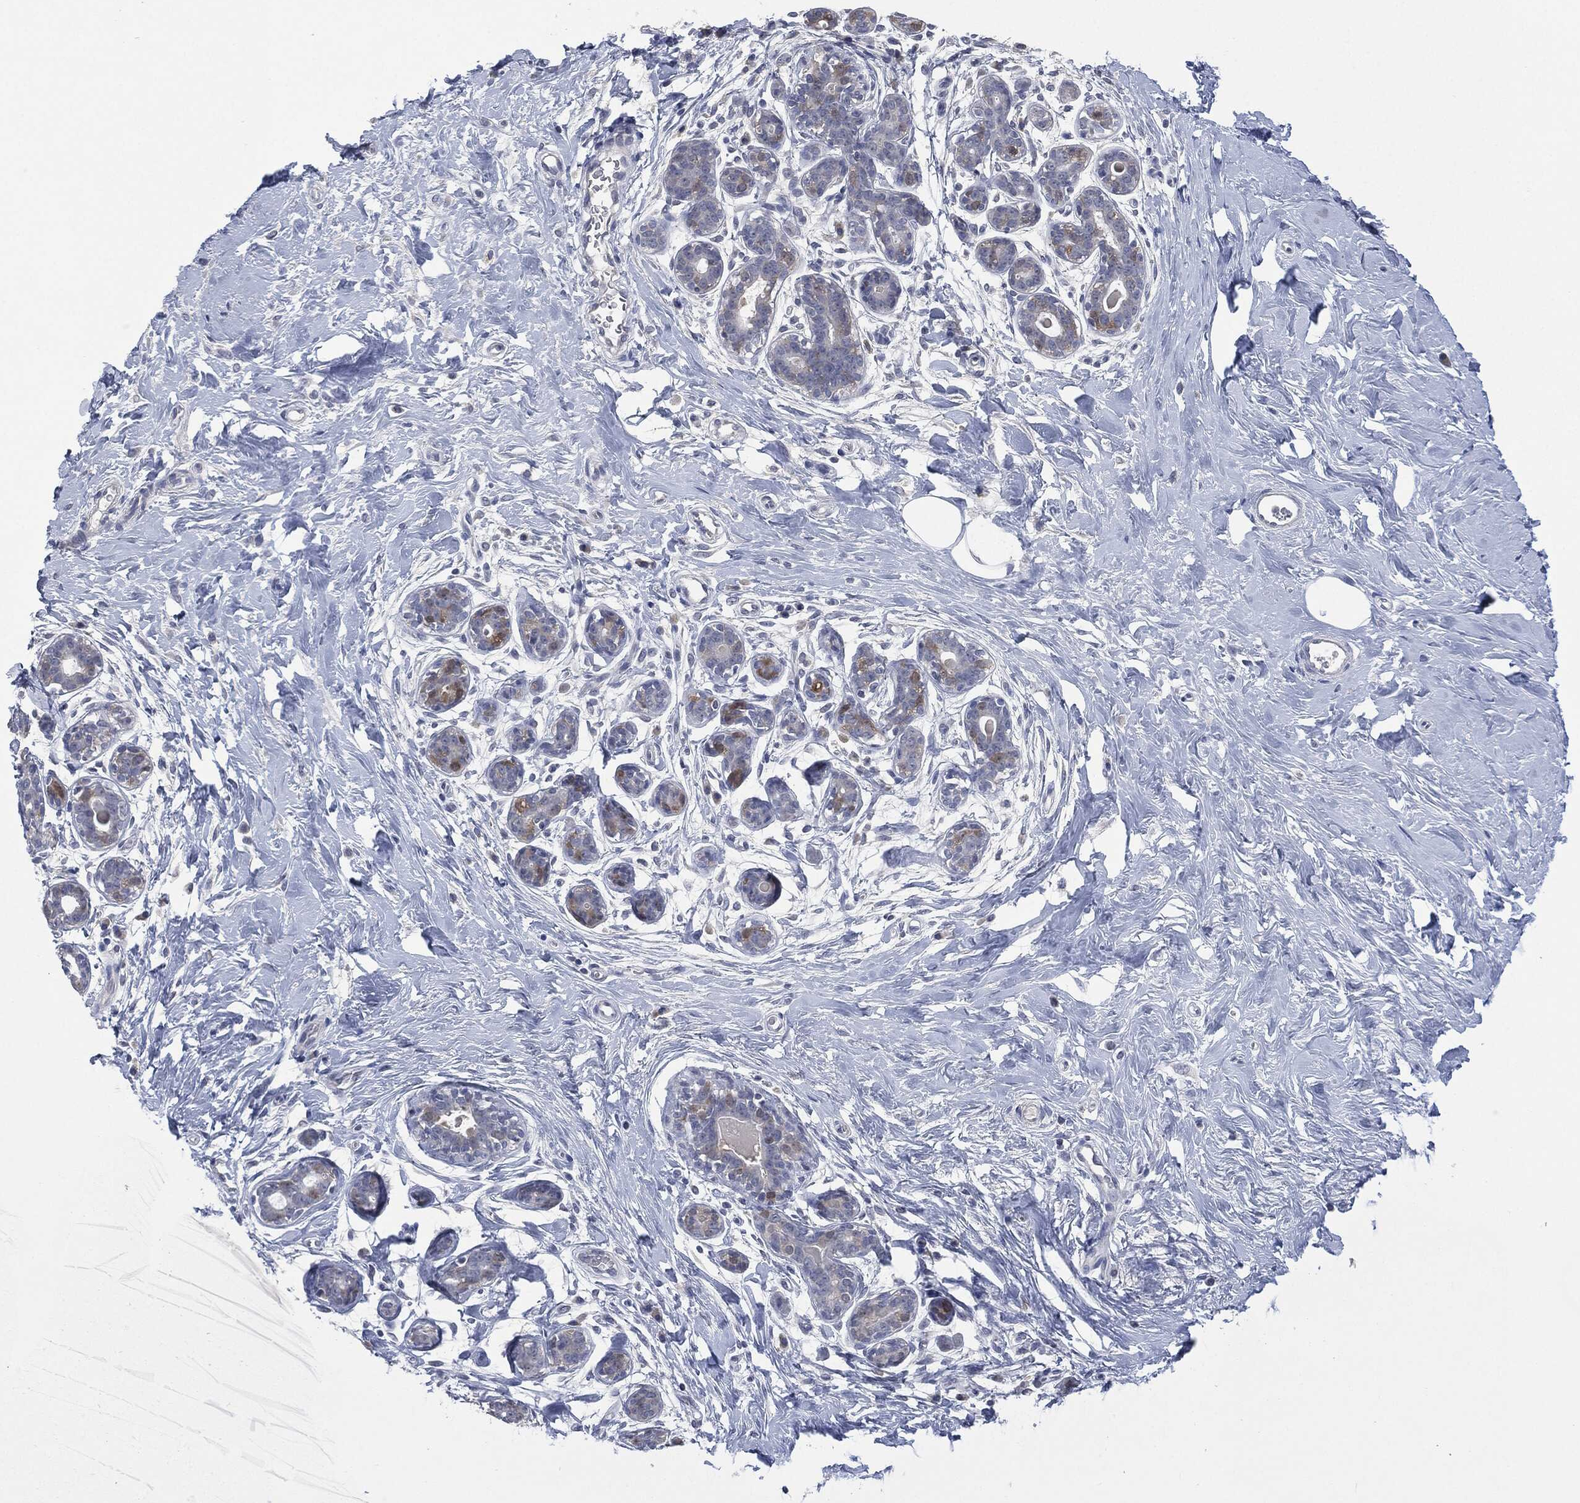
{"staining": {"intensity": "negative", "quantity": "none", "location": "none"}, "tissue": "breast", "cell_type": "Adipocytes", "image_type": "normal", "snomed": [{"axis": "morphology", "description": "Normal tissue, NOS"}, {"axis": "topography", "description": "Breast"}], "caption": "This is a micrograph of immunohistochemistry (IHC) staining of unremarkable breast, which shows no expression in adipocytes. The staining was performed using DAB (3,3'-diaminobenzidine) to visualize the protein expression in brown, while the nuclei were stained in blue with hematoxylin (Magnification: 20x).", "gene": "IL1RN", "patient": {"sex": "female", "age": 43}}